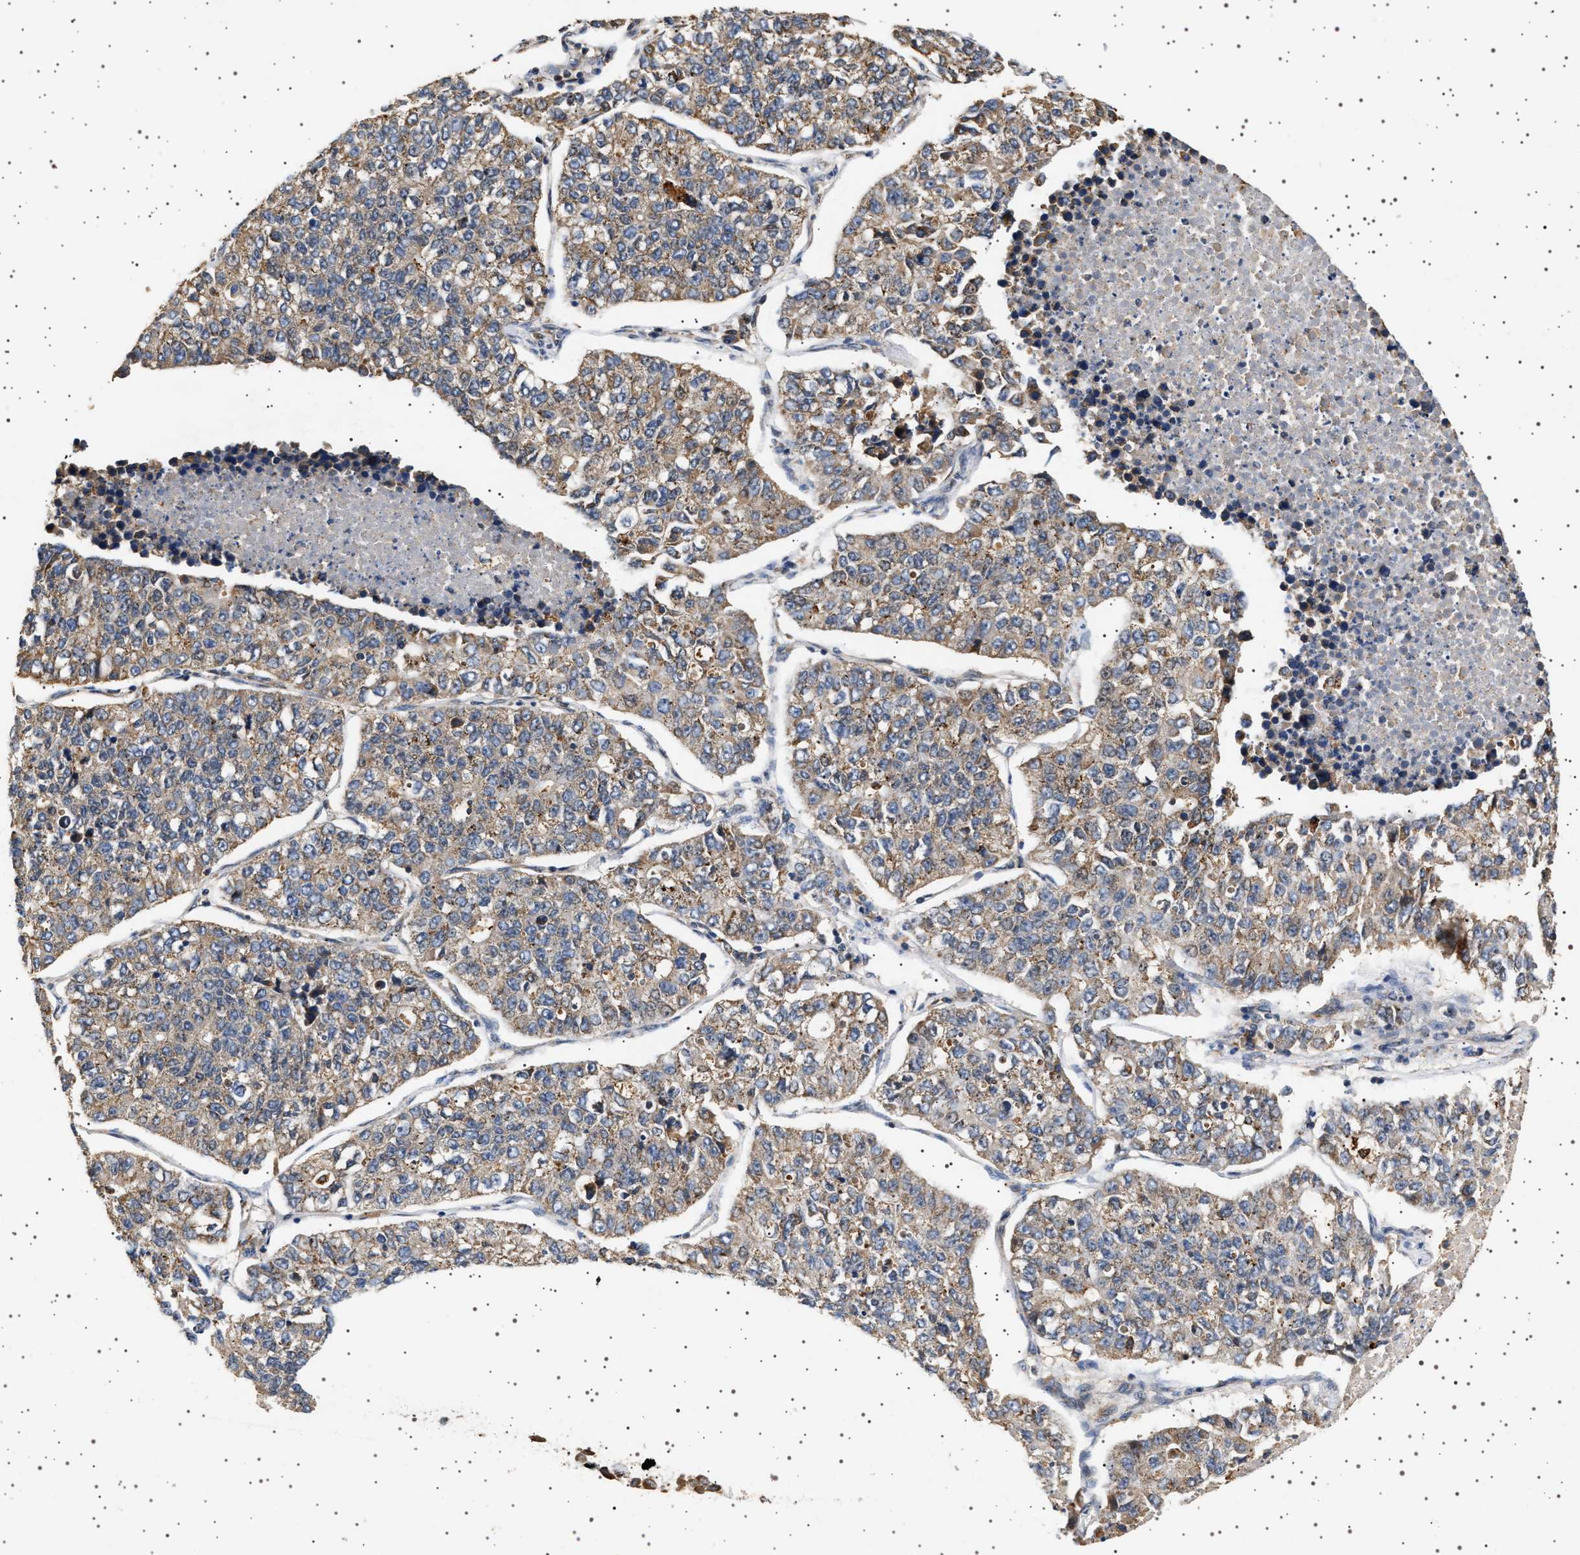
{"staining": {"intensity": "moderate", "quantity": ">75%", "location": "cytoplasmic/membranous"}, "tissue": "lung cancer", "cell_type": "Tumor cells", "image_type": "cancer", "snomed": [{"axis": "morphology", "description": "Adenocarcinoma, NOS"}, {"axis": "topography", "description": "Lung"}], "caption": "Protein staining displays moderate cytoplasmic/membranous staining in approximately >75% of tumor cells in lung cancer (adenocarcinoma).", "gene": "TRUB2", "patient": {"sex": "male", "age": 49}}